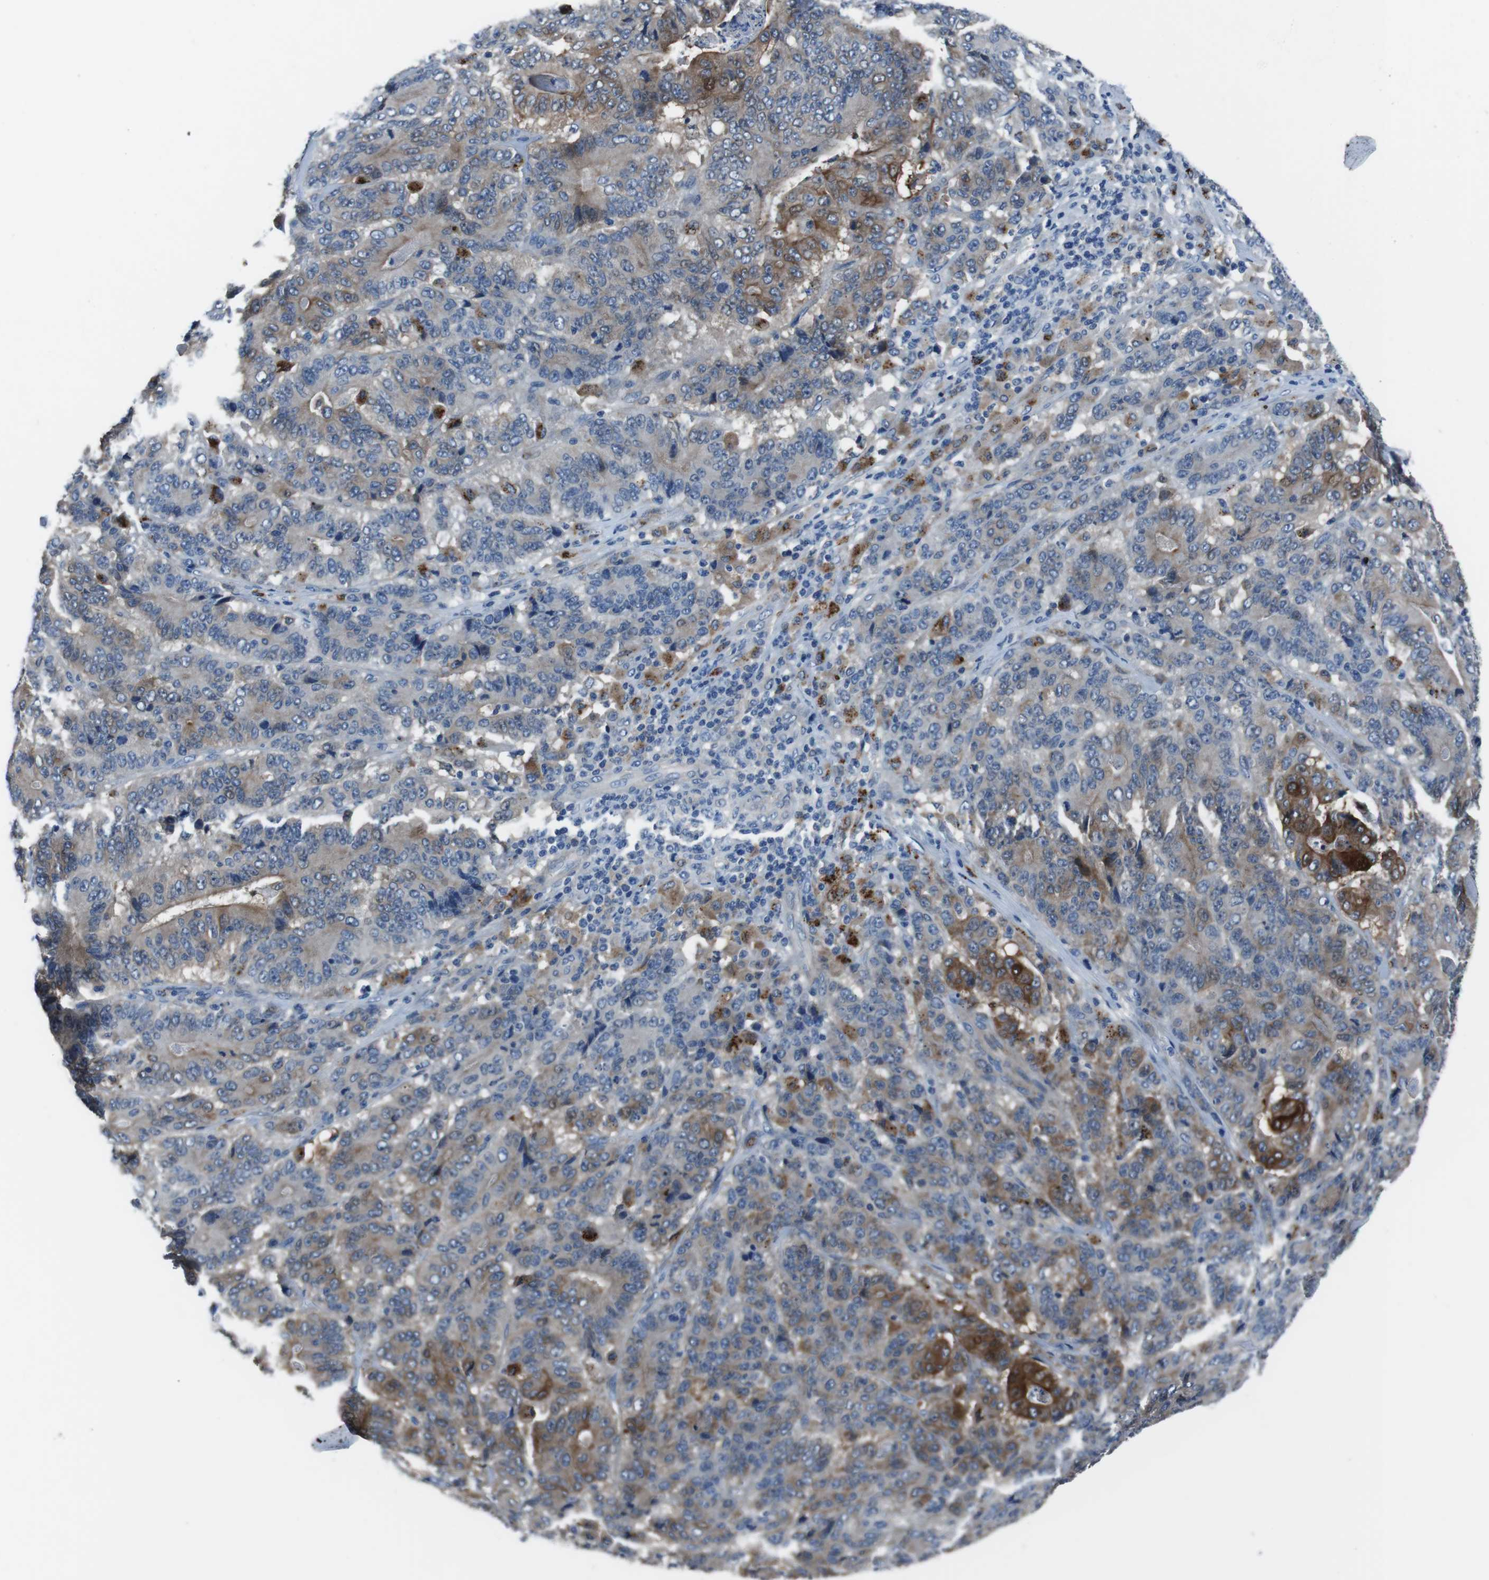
{"staining": {"intensity": "moderate", "quantity": "25%-75%", "location": "cytoplasmic/membranous"}, "tissue": "stomach cancer", "cell_type": "Tumor cells", "image_type": "cancer", "snomed": [{"axis": "morphology", "description": "Adenocarcinoma, NOS"}, {"axis": "topography", "description": "Stomach"}], "caption": "Protein expression analysis of human stomach cancer reveals moderate cytoplasmic/membranous positivity in about 25%-75% of tumor cells.", "gene": "TULP3", "patient": {"sex": "female", "age": 73}}